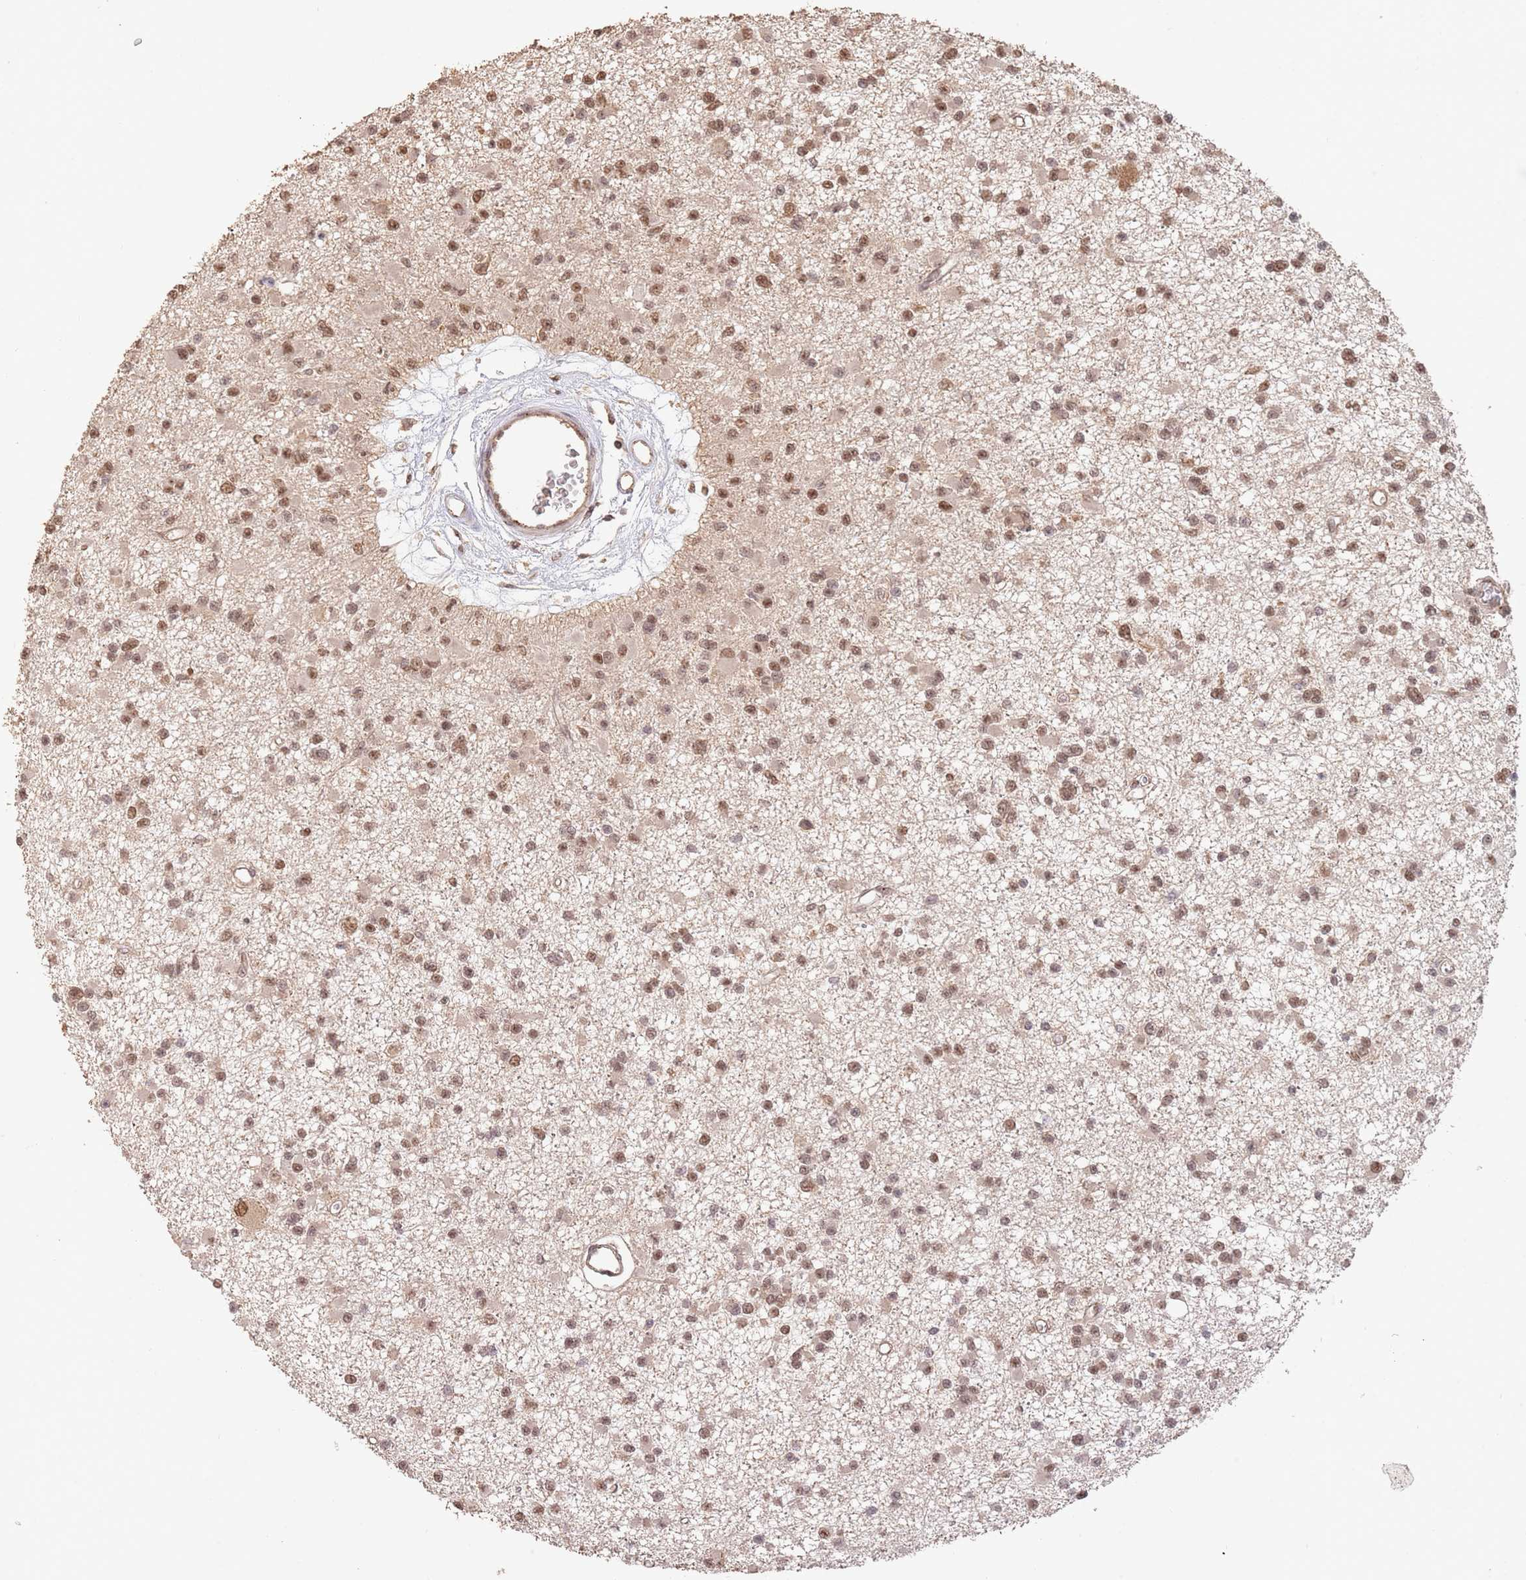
{"staining": {"intensity": "moderate", "quantity": ">75%", "location": "nuclear"}, "tissue": "glioma", "cell_type": "Tumor cells", "image_type": "cancer", "snomed": [{"axis": "morphology", "description": "Glioma, malignant, Low grade"}, {"axis": "topography", "description": "Brain"}], "caption": "Malignant glioma (low-grade) stained with a protein marker demonstrates moderate staining in tumor cells.", "gene": "RFXANK", "patient": {"sex": "female", "age": 22}}